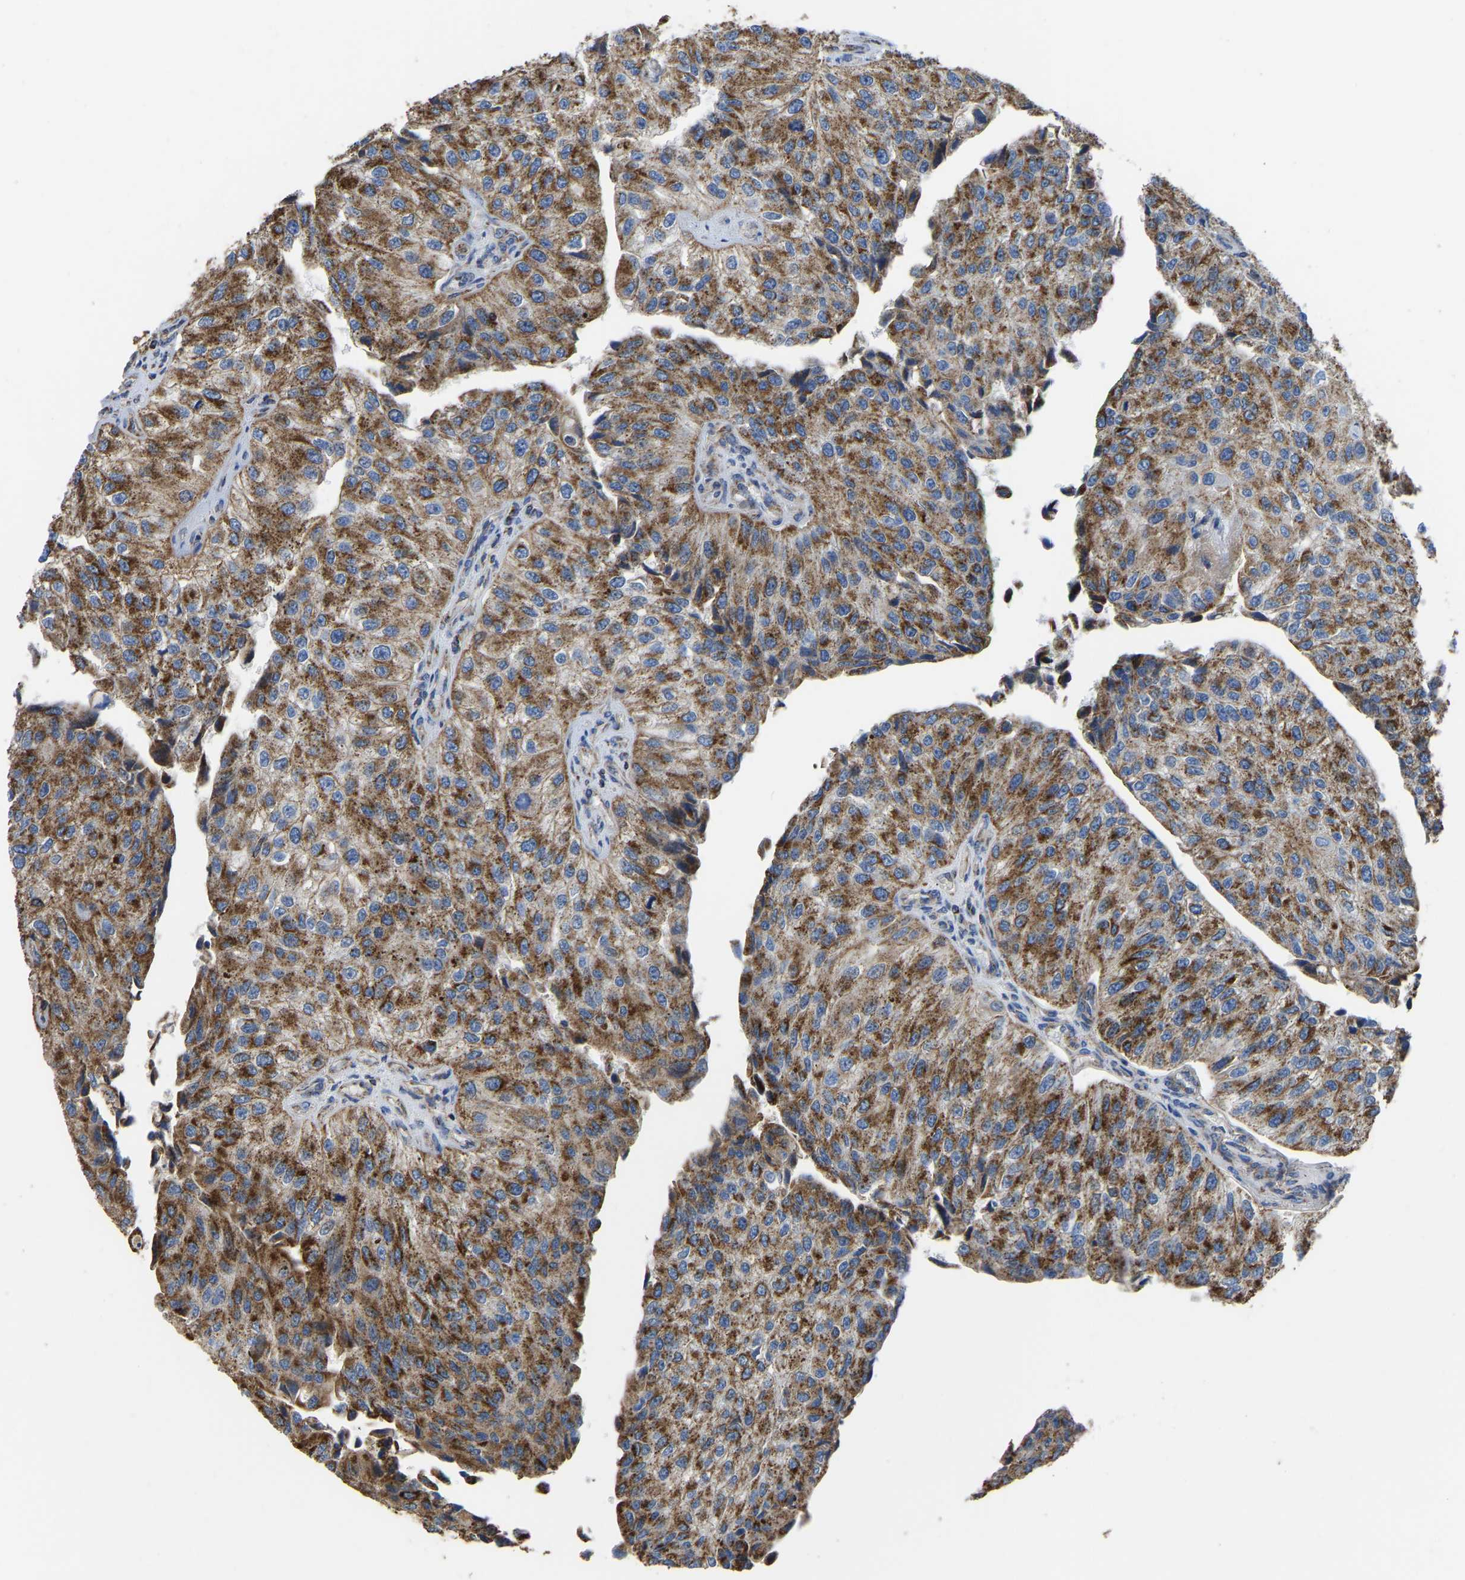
{"staining": {"intensity": "strong", "quantity": ">75%", "location": "cytoplasmic/membranous"}, "tissue": "urothelial cancer", "cell_type": "Tumor cells", "image_type": "cancer", "snomed": [{"axis": "morphology", "description": "Urothelial carcinoma, High grade"}, {"axis": "topography", "description": "Kidney"}, {"axis": "topography", "description": "Urinary bladder"}], "caption": "Protein staining shows strong cytoplasmic/membranous expression in approximately >75% of tumor cells in high-grade urothelial carcinoma.", "gene": "ETFA", "patient": {"sex": "male", "age": 77}}